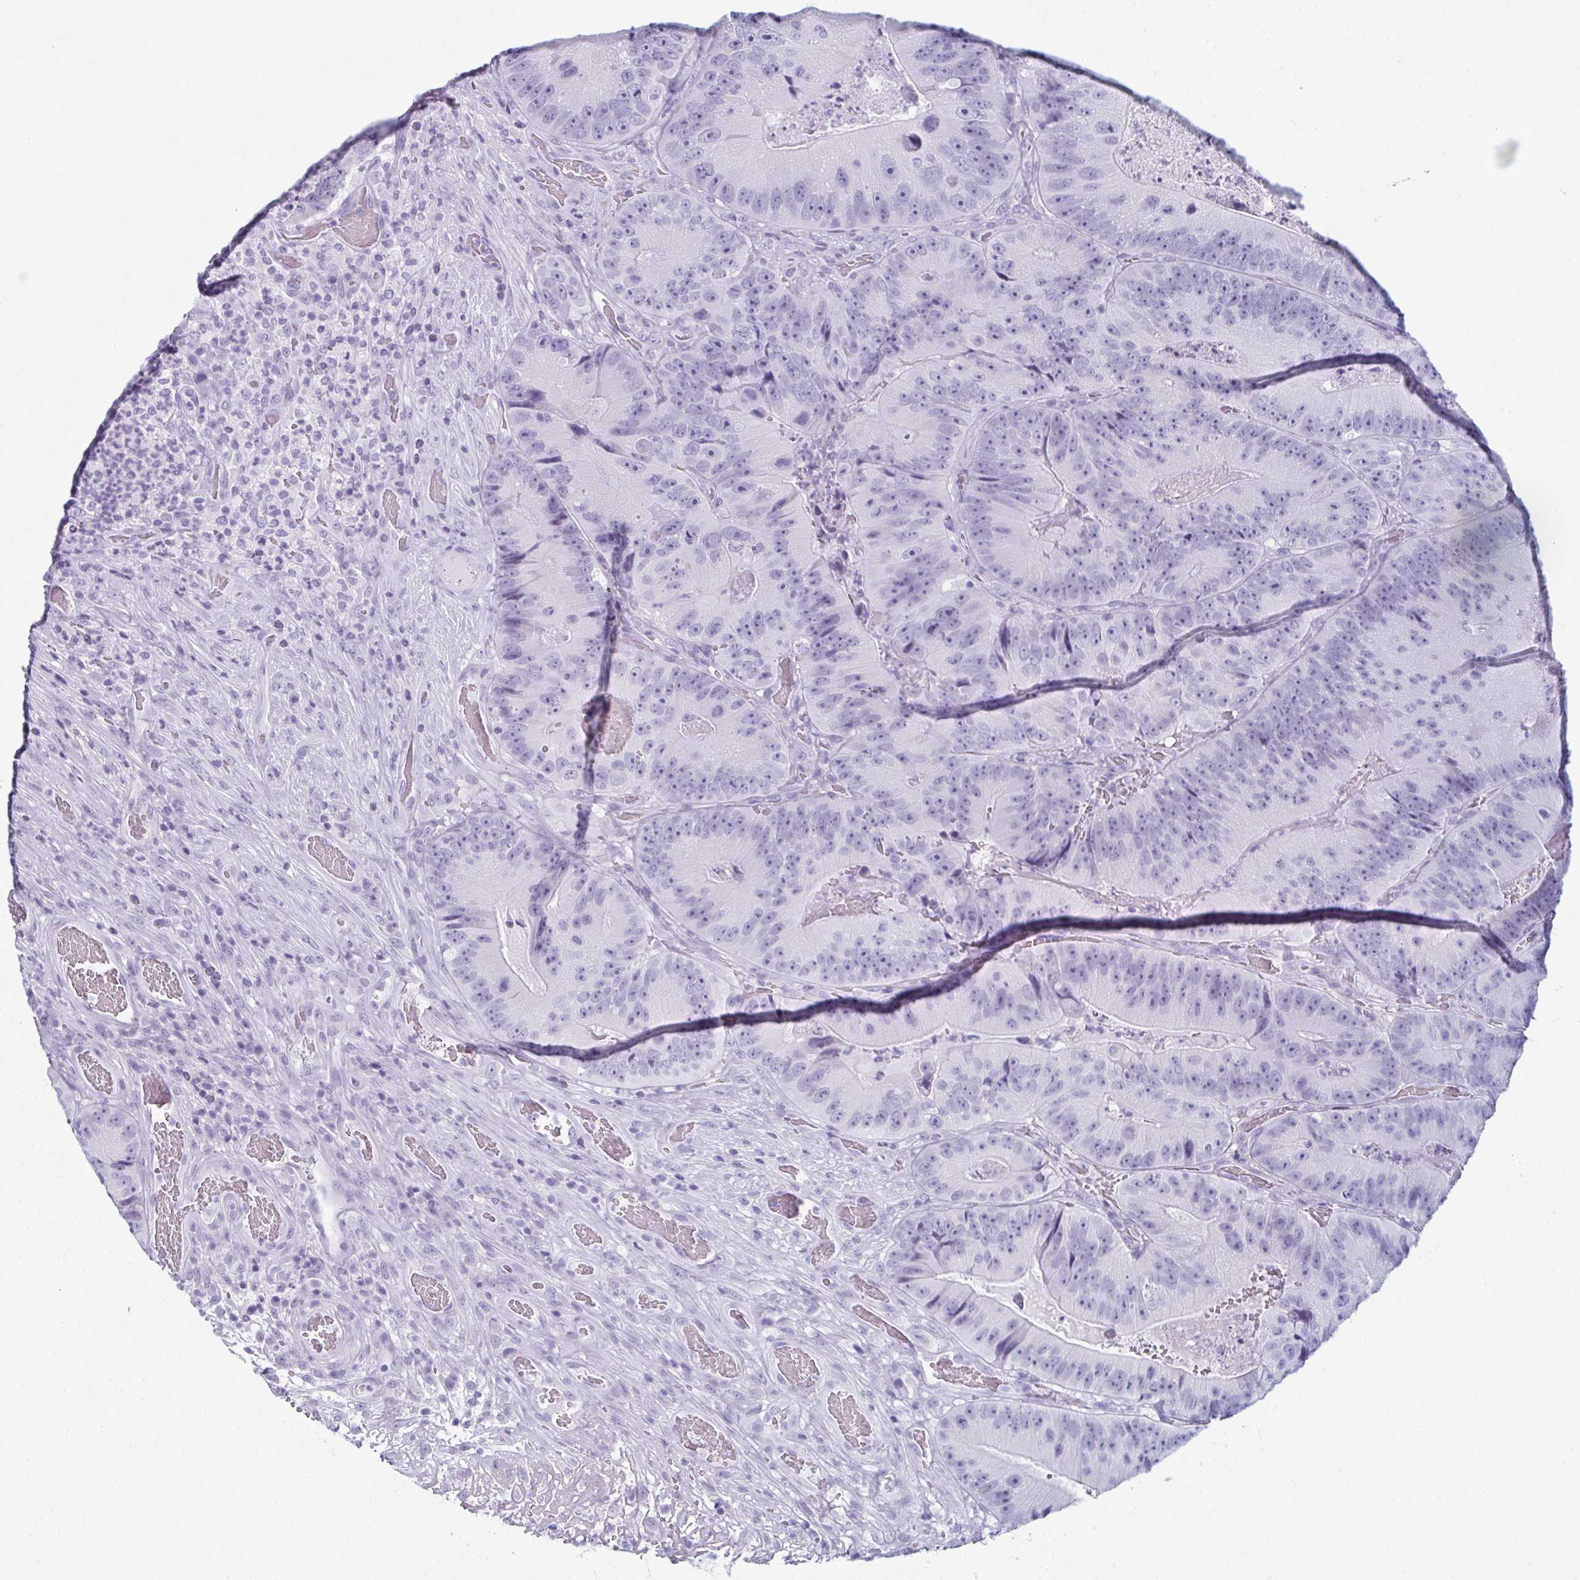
{"staining": {"intensity": "negative", "quantity": "none", "location": "none"}, "tissue": "colorectal cancer", "cell_type": "Tumor cells", "image_type": "cancer", "snomed": [{"axis": "morphology", "description": "Adenocarcinoma, NOS"}, {"axis": "topography", "description": "Colon"}], "caption": "DAB (3,3'-diaminobenzidine) immunohistochemical staining of adenocarcinoma (colorectal) demonstrates no significant positivity in tumor cells.", "gene": "ENKUR", "patient": {"sex": "female", "age": 86}}